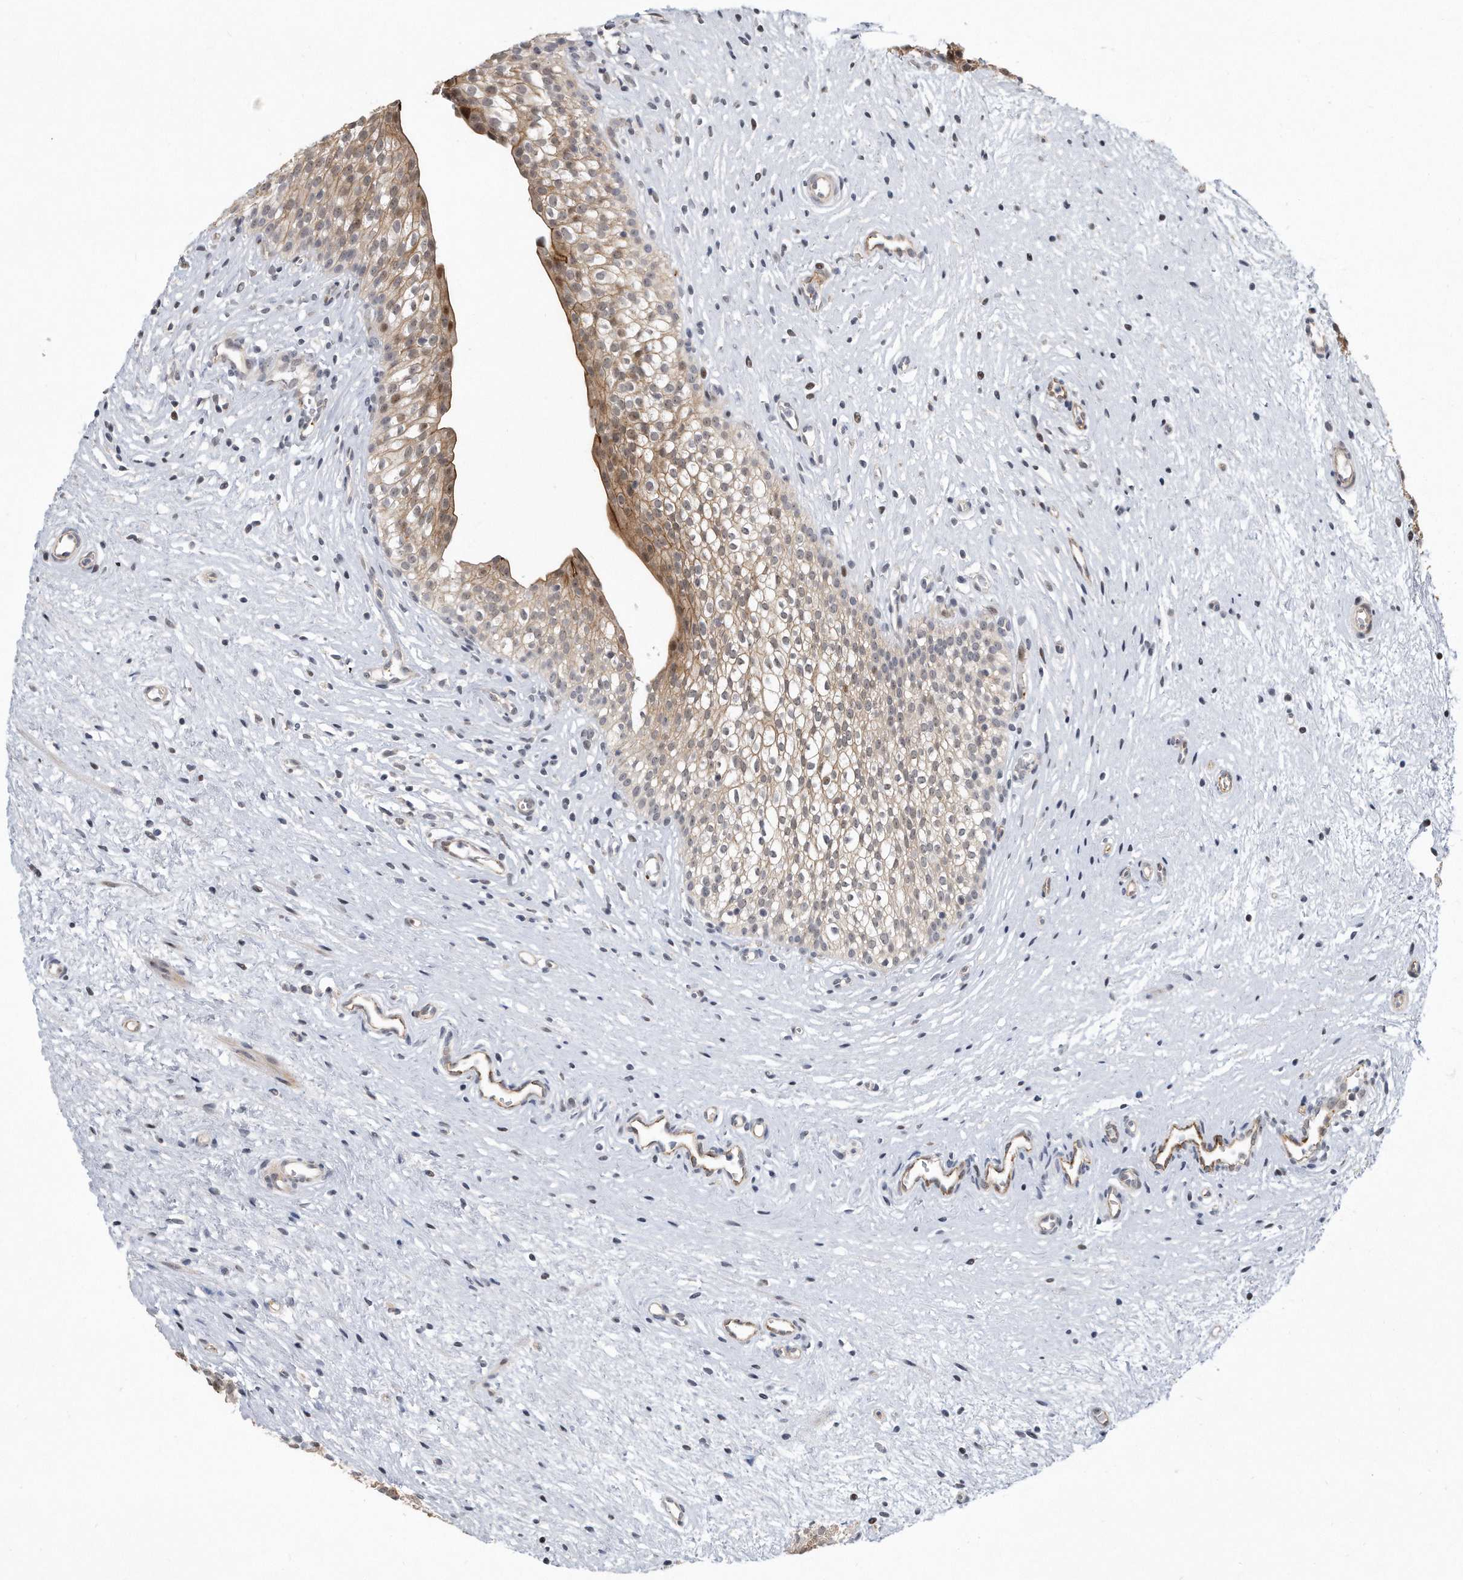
{"staining": {"intensity": "moderate", "quantity": ">75%", "location": "cytoplasmic/membranous,nuclear"}, "tissue": "urinary bladder", "cell_type": "Urothelial cells", "image_type": "normal", "snomed": [{"axis": "morphology", "description": "Normal tissue, NOS"}, {"axis": "topography", "description": "Urinary bladder"}], "caption": "Unremarkable urinary bladder exhibits moderate cytoplasmic/membranous,nuclear staining in approximately >75% of urothelial cells, visualized by immunohistochemistry.", "gene": "PGBD2", "patient": {"sex": "male", "age": 1}}